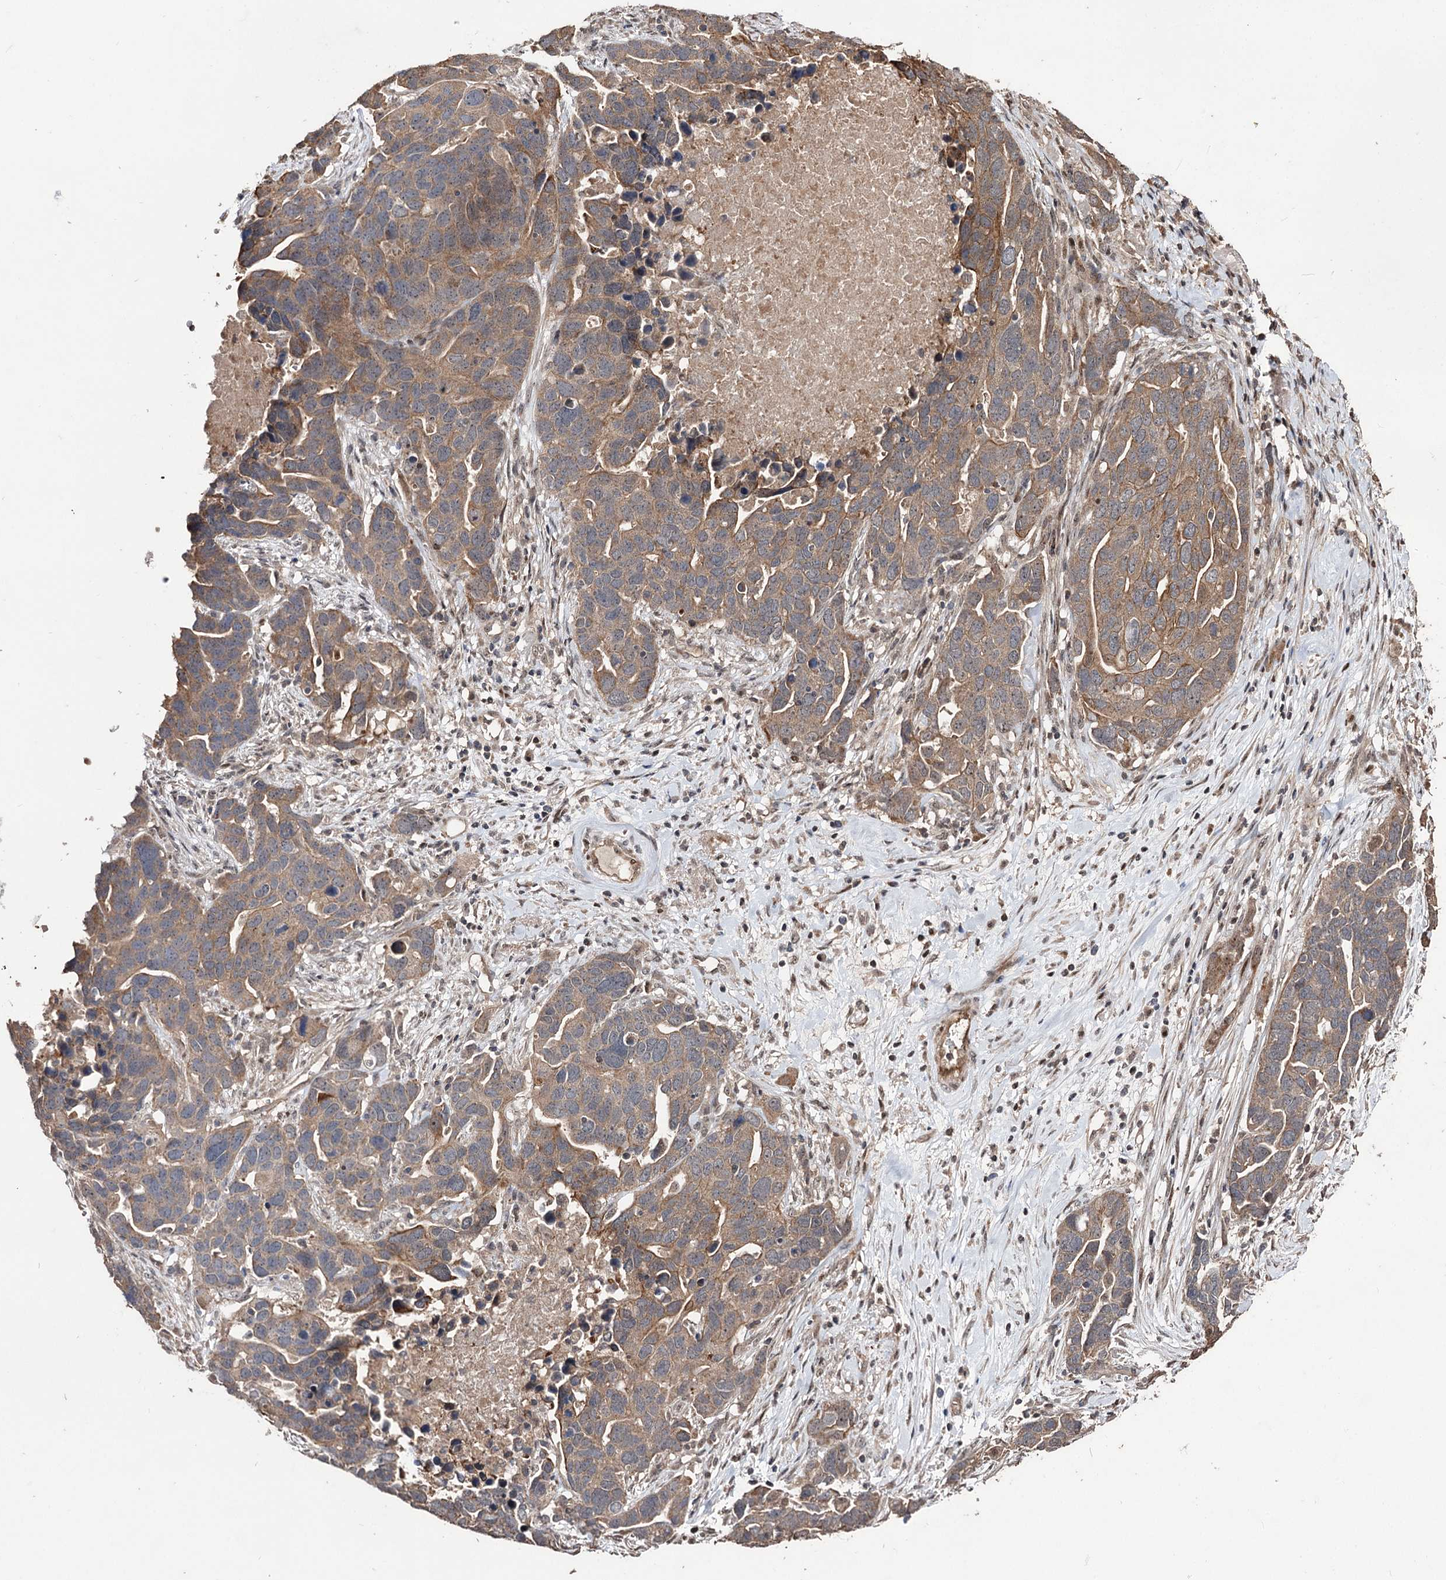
{"staining": {"intensity": "moderate", "quantity": ">75%", "location": "cytoplasmic/membranous"}, "tissue": "ovarian cancer", "cell_type": "Tumor cells", "image_type": "cancer", "snomed": [{"axis": "morphology", "description": "Cystadenocarcinoma, serous, NOS"}, {"axis": "topography", "description": "Ovary"}], "caption": "A brown stain highlights moderate cytoplasmic/membranous staining of a protein in human ovarian cancer tumor cells.", "gene": "CPNE8", "patient": {"sex": "female", "age": 54}}